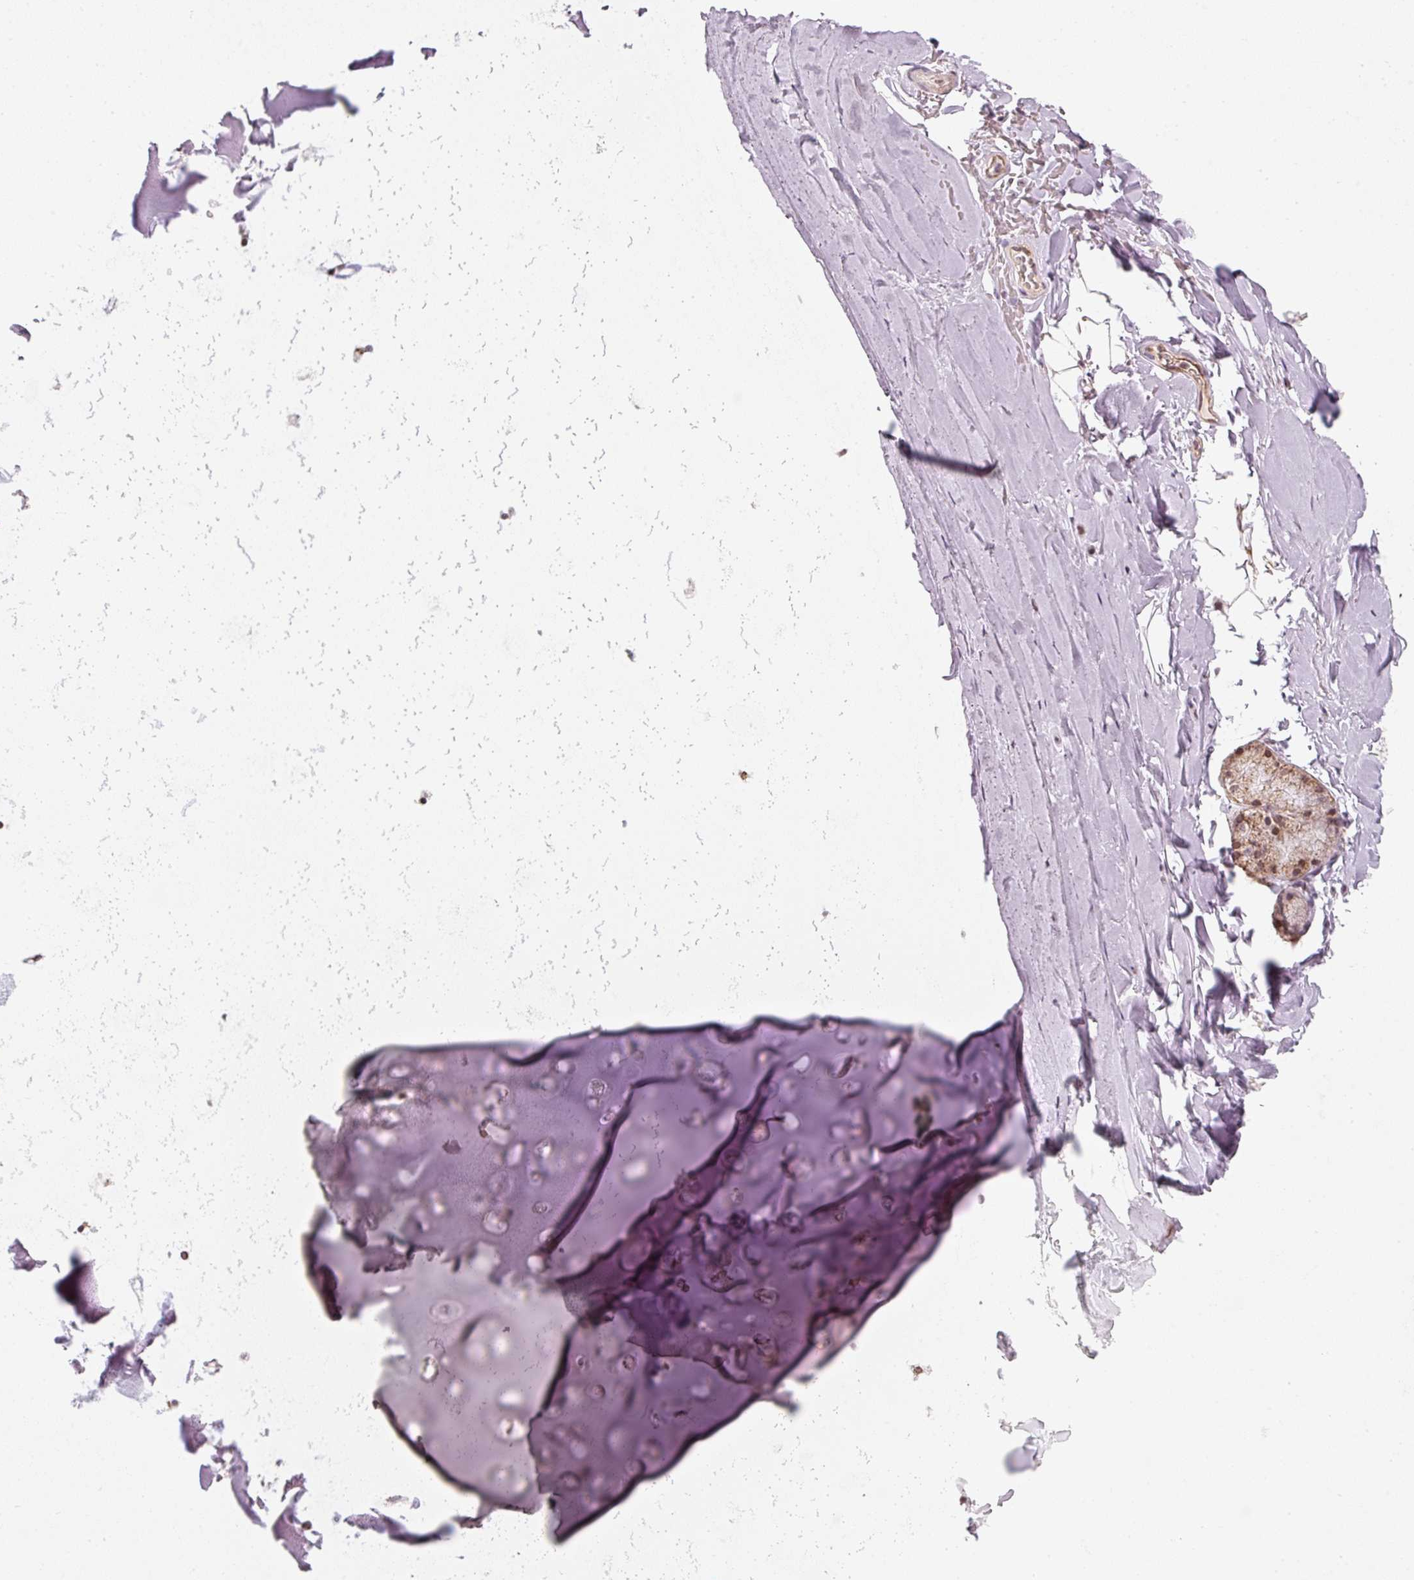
{"staining": {"intensity": "weak", "quantity": "25%-75%", "location": "cytoplasmic/membranous"}, "tissue": "soft tissue", "cell_type": "Chondrocytes", "image_type": "normal", "snomed": [{"axis": "morphology", "description": "Normal tissue, NOS"}, {"axis": "morphology", "description": "Squamous cell carcinoma, NOS"}, {"axis": "topography", "description": "Bronchus"}, {"axis": "topography", "description": "Lung"}], "caption": "A brown stain labels weak cytoplasmic/membranous expression of a protein in chondrocytes of benign soft tissue.", "gene": "NRDE2", "patient": {"sex": "female", "age": 70}}